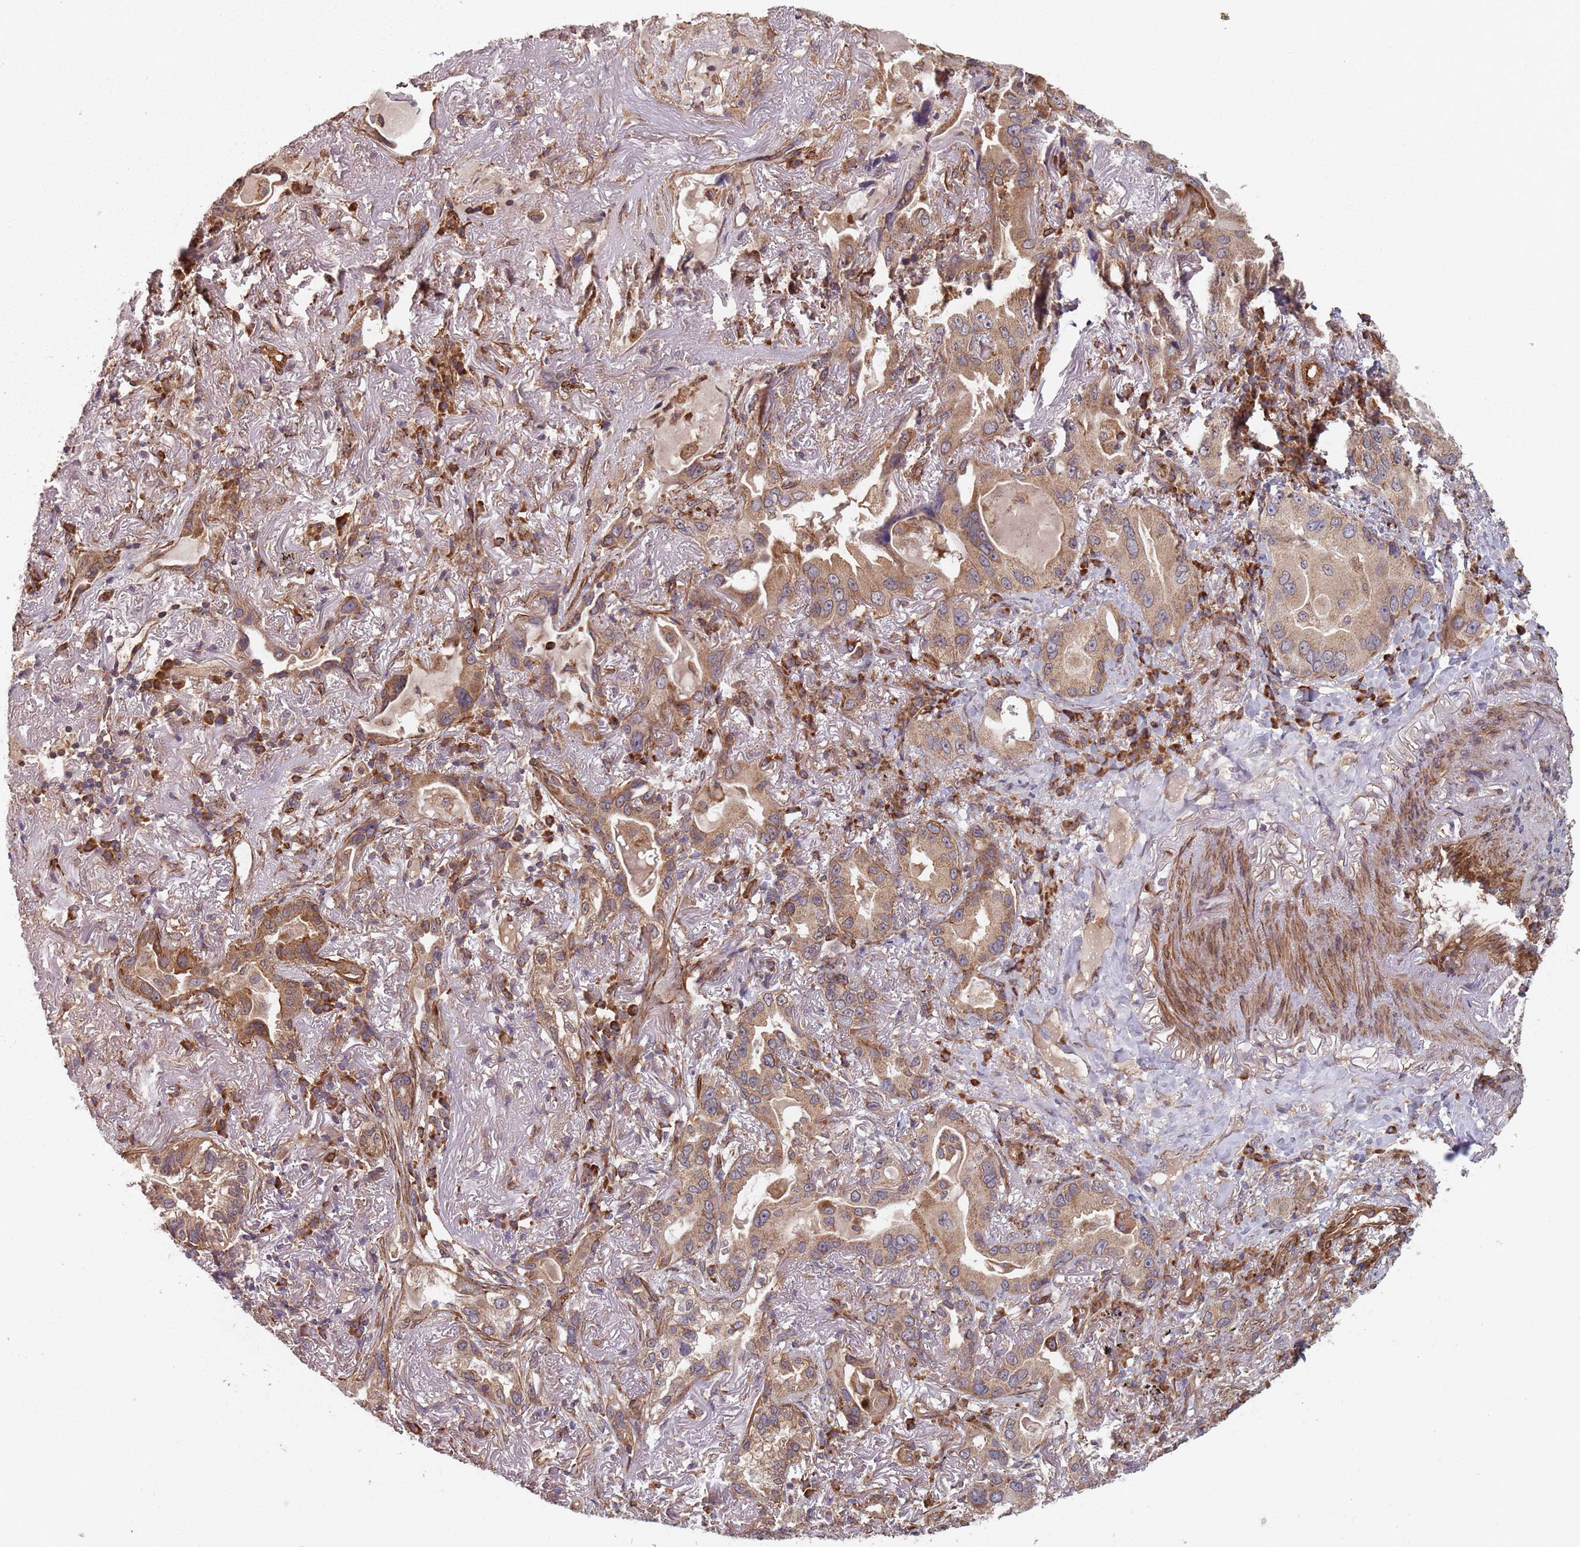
{"staining": {"intensity": "moderate", "quantity": ">75%", "location": "cytoplasmic/membranous"}, "tissue": "lung cancer", "cell_type": "Tumor cells", "image_type": "cancer", "snomed": [{"axis": "morphology", "description": "Adenocarcinoma, NOS"}, {"axis": "topography", "description": "Lung"}], "caption": "Human lung adenocarcinoma stained with a protein marker reveals moderate staining in tumor cells.", "gene": "NOTCH3", "patient": {"sex": "female", "age": 69}}